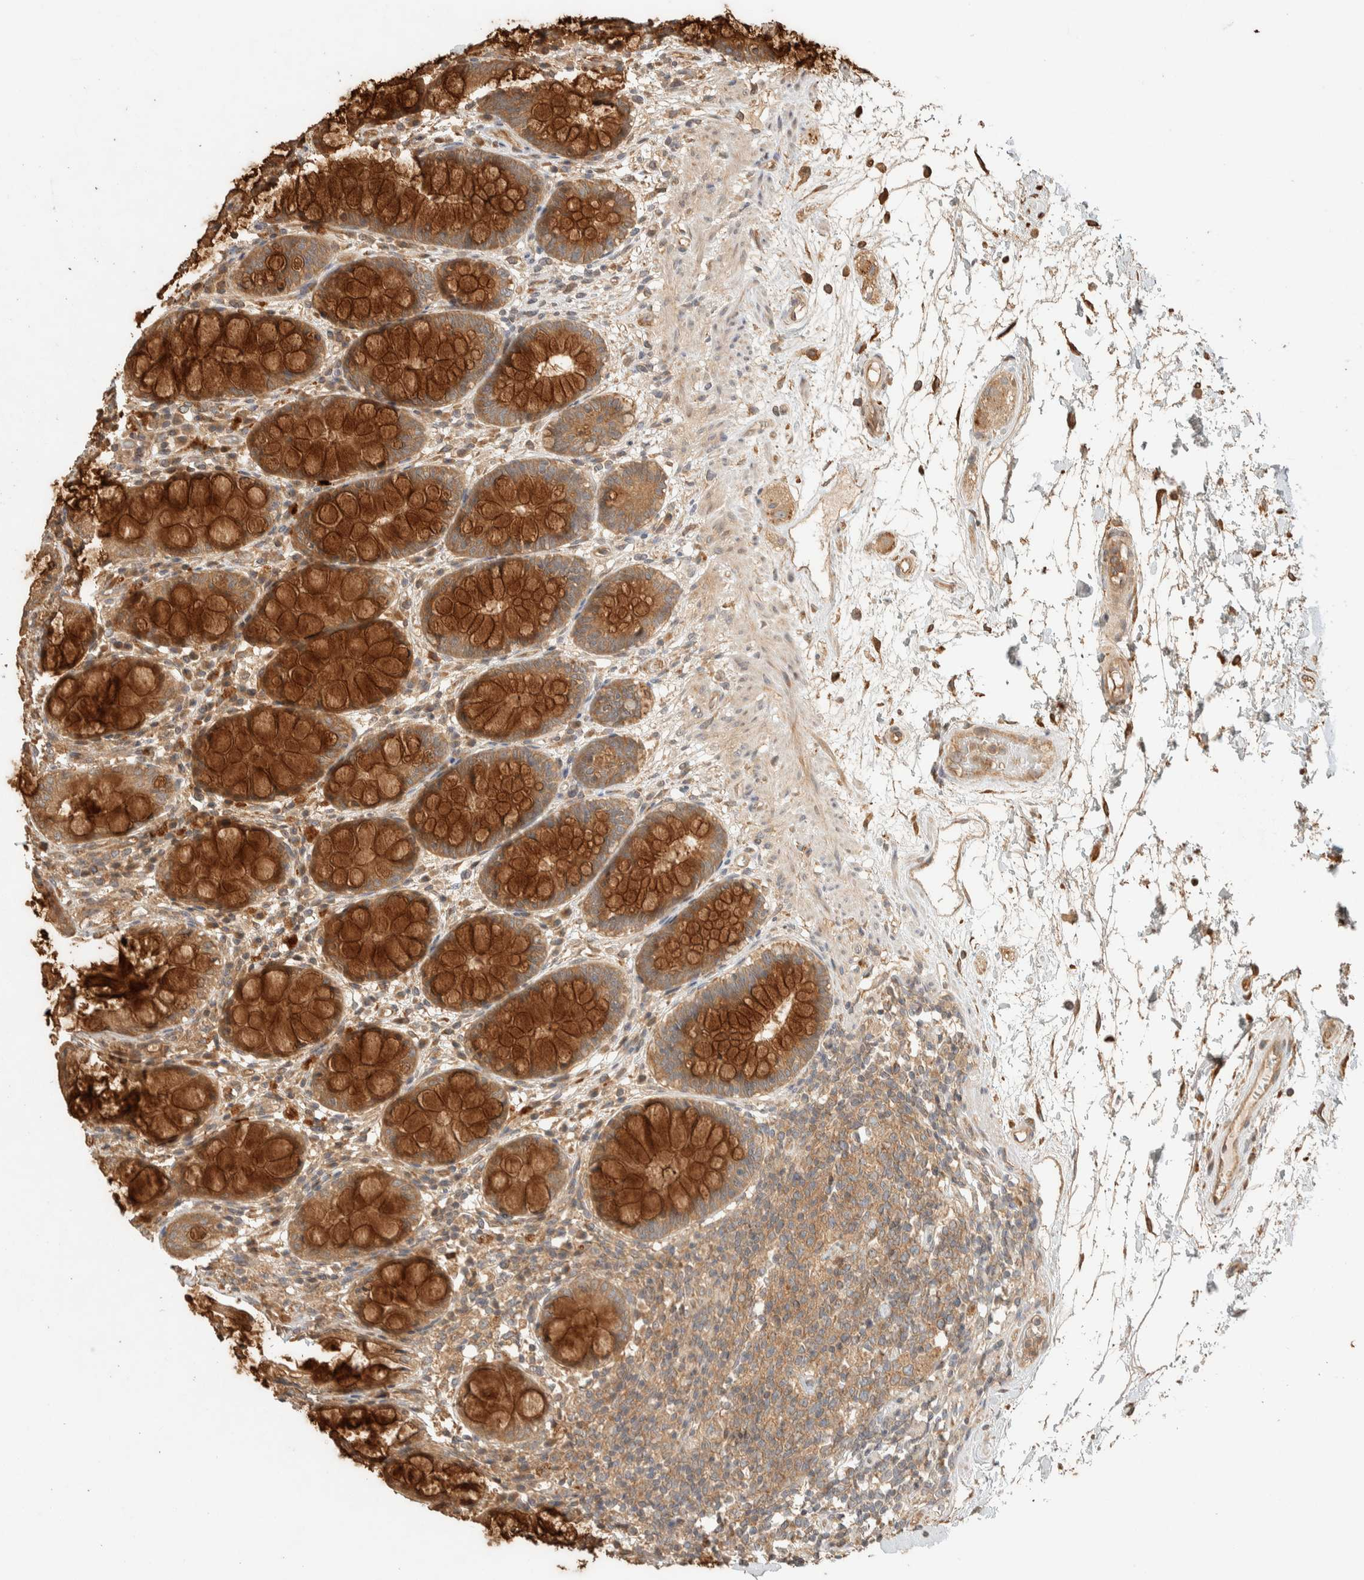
{"staining": {"intensity": "strong", "quantity": ">75%", "location": "cytoplasmic/membranous"}, "tissue": "rectum", "cell_type": "Glandular cells", "image_type": "normal", "snomed": [{"axis": "morphology", "description": "Normal tissue, NOS"}, {"axis": "topography", "description": "Rectum"}], "caption": "Brown immunohistochemical staining in unremarkable human rectum displays strong cytoplasmic/membranous positivity in about >75% of glandular cells. Nuclei are stained in blue.", "gene": "EXOC7", "patient": {"sex": "male", "age": 64}}